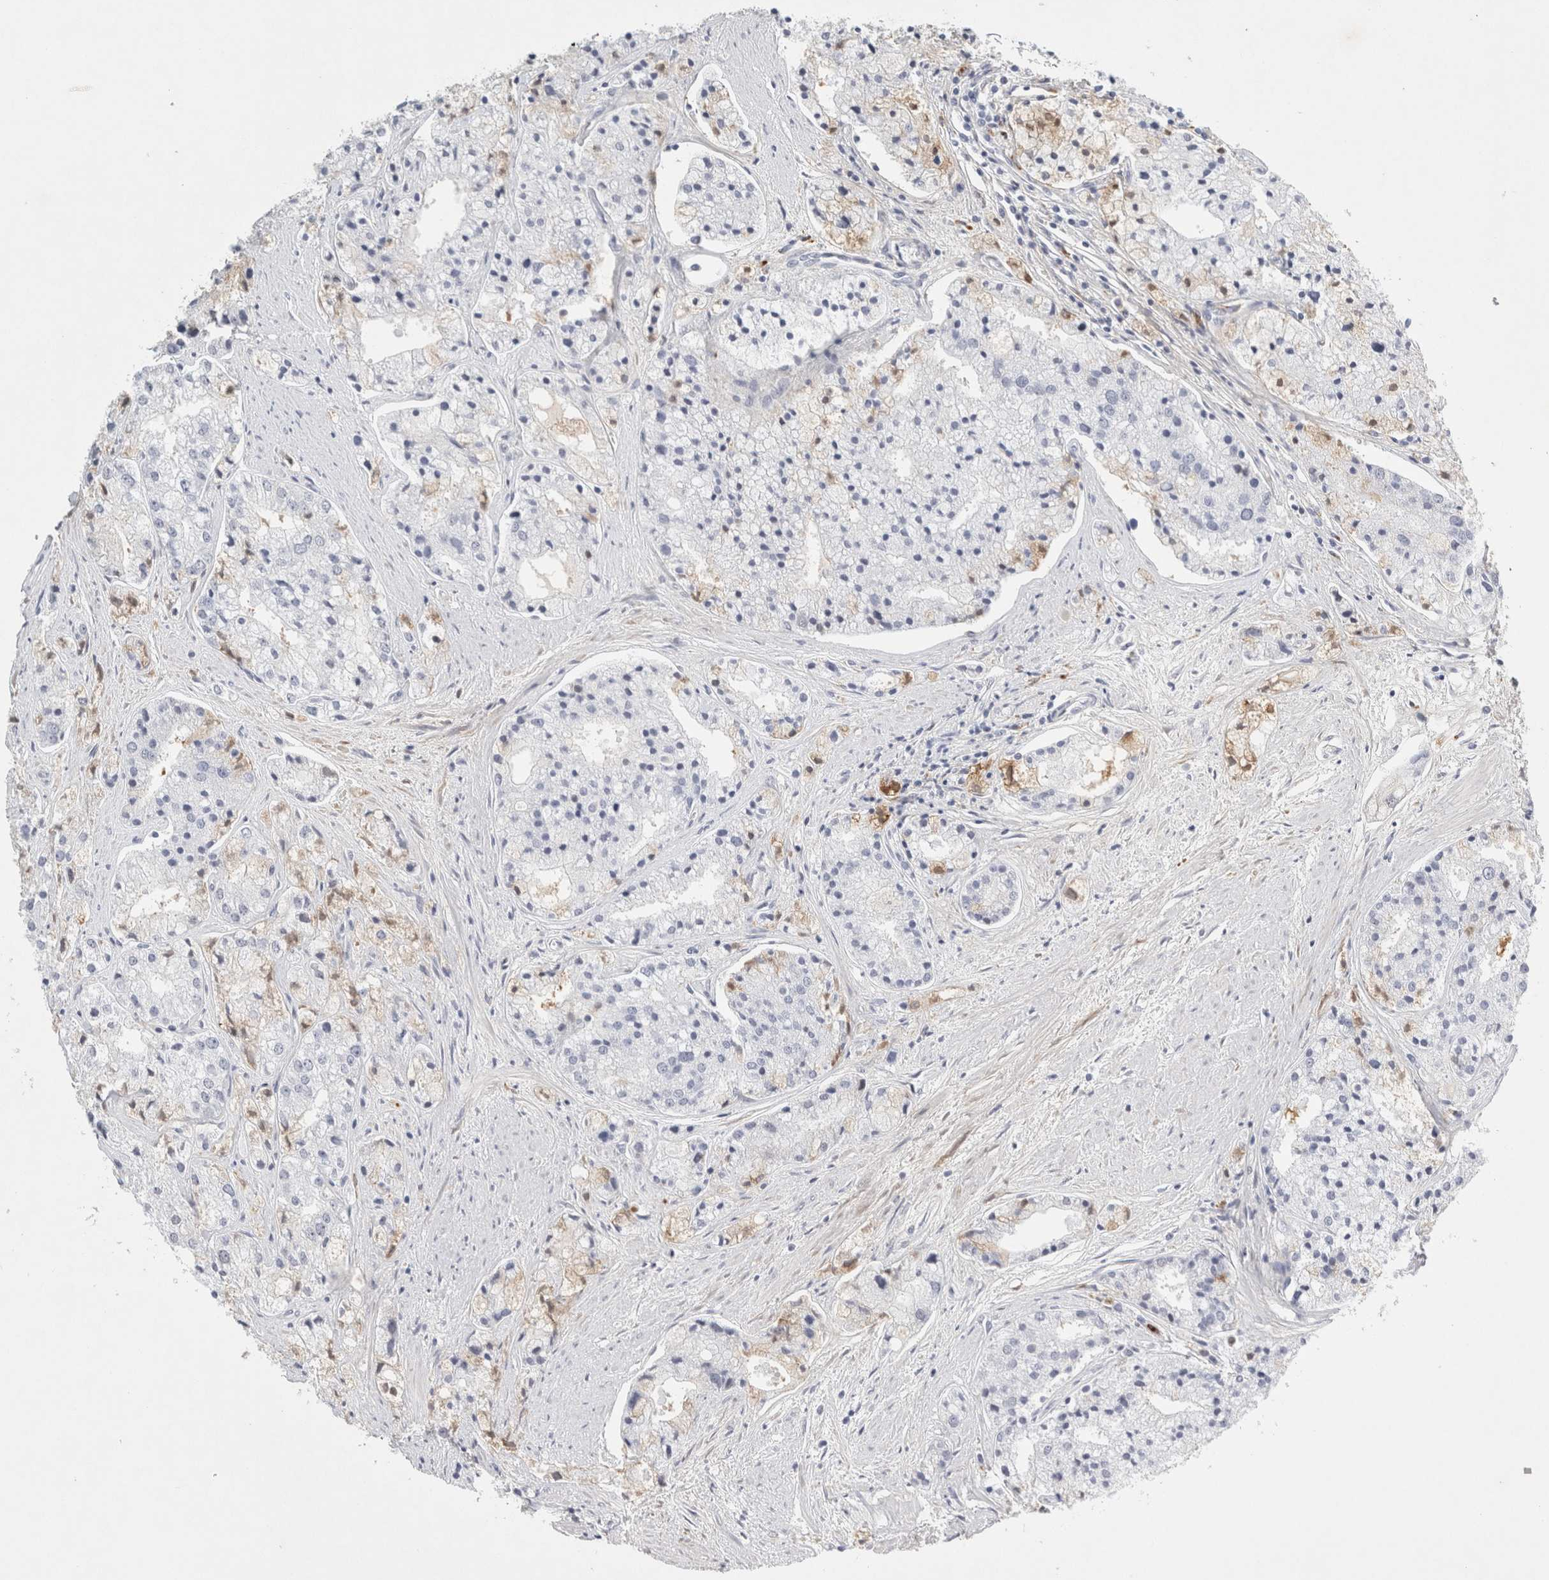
{"staining": {"intensity": "negative", "quantity": "none", "location": "none"}, "tissue": "prostate cancer", "cell_type": "Tumor cells", "image_type": "cancer", "snomed": [{"axis": "morphology", "description": "Adenocarcinoma, High grade"}, {"axis": "topography", "description": "Prostate"}], "caption": "Prostate cancer stained for a protein using IHC demonstrates no expression tumor cells.", "gene": "FGL2", "patient": {"sex": "male", "age": 50}}